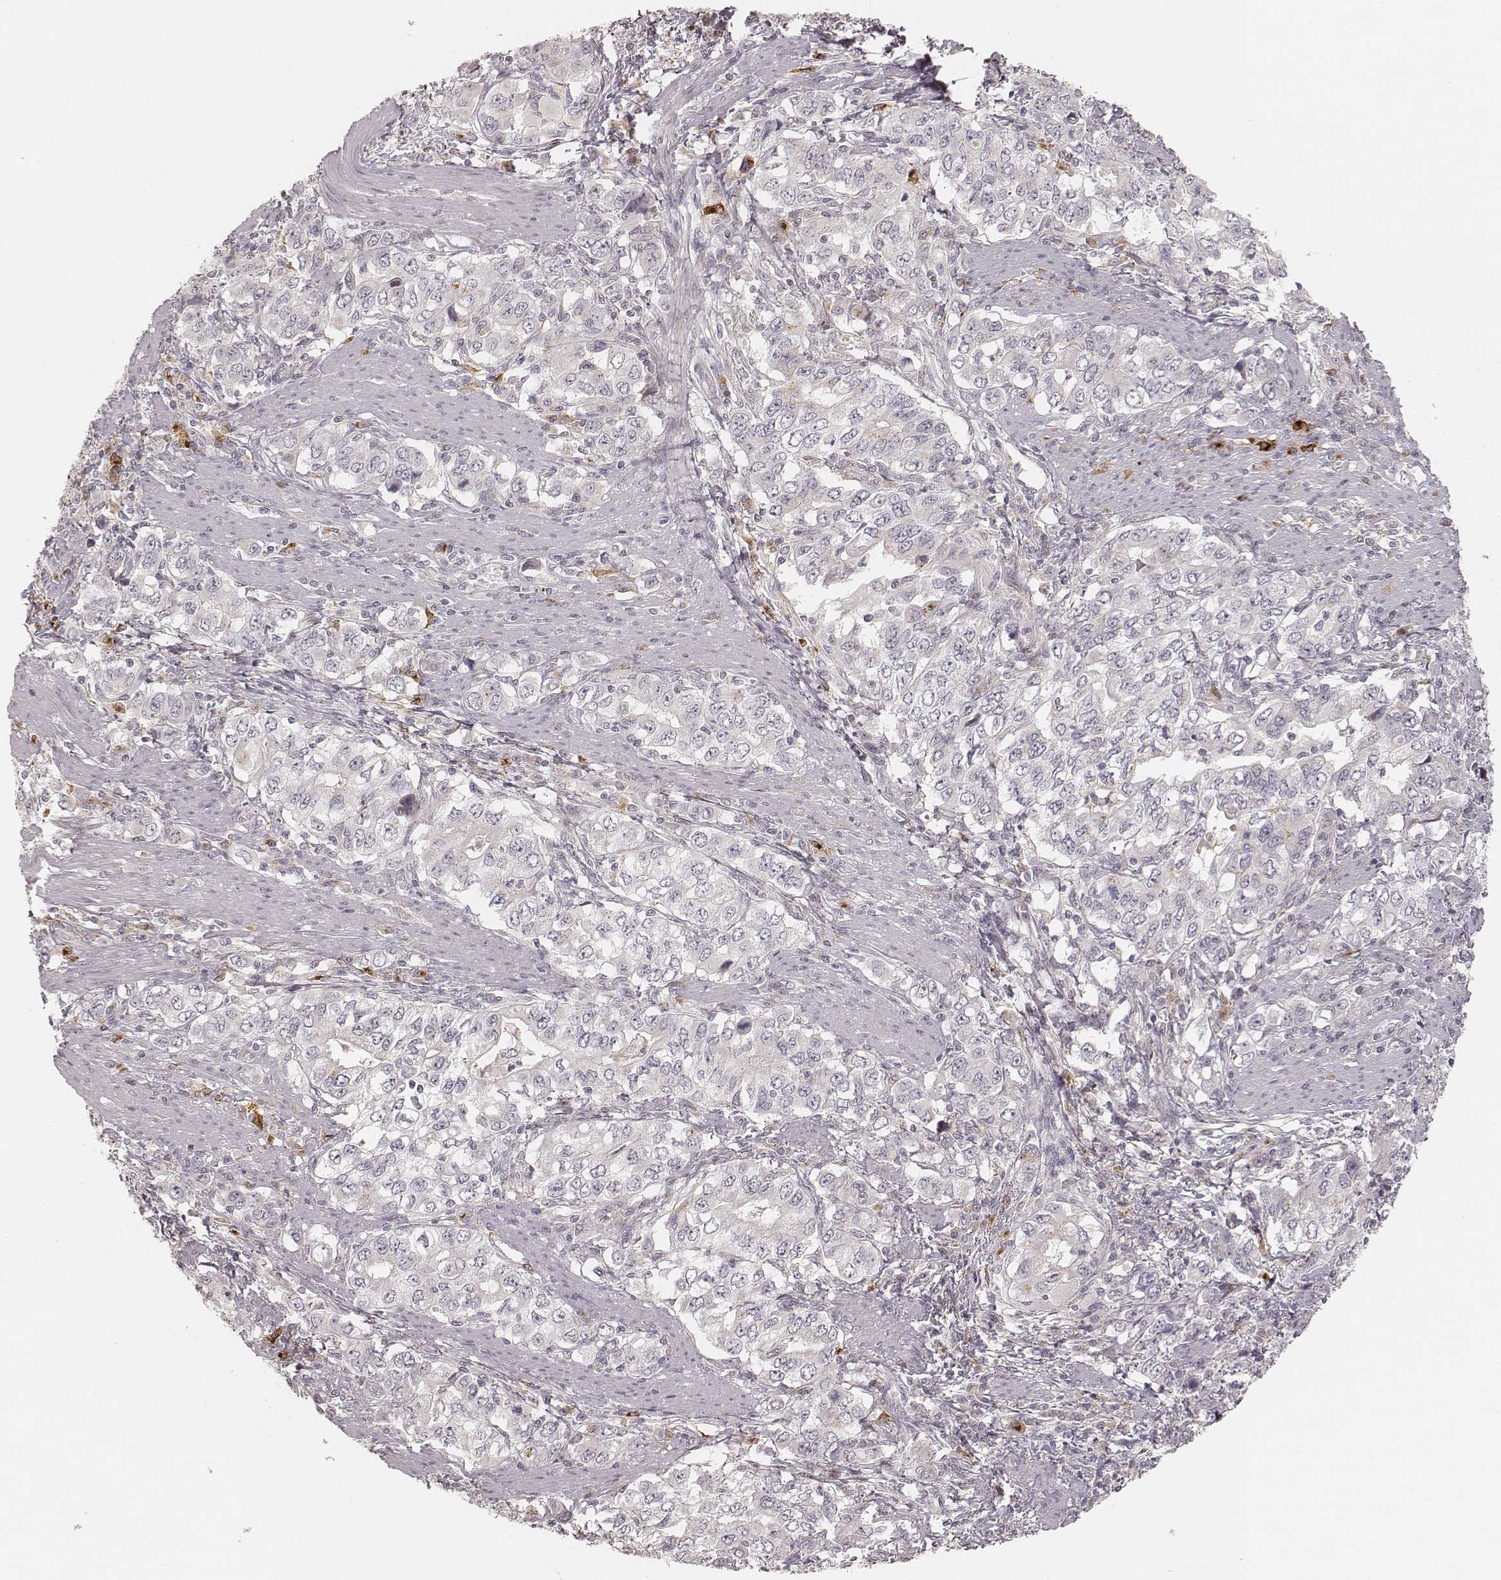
{"staining": {"intensity": "negative", "quantity": "none", "location": "none"}, "tissue": "stomach cancer", "cell_type": "Tumor cells", "image_type": "cancer", "snomed": [{"axis": "morphology", "description": "Adenocarcinoma, NOS"}, {"axis": "topography", "description": "Stomach, lower"}], "caption": "Immunohistochemistry micrograph of neoplastic tissue: human stomach cancer (adenocarcinoma) stained with DAB (3,3'-diaminobenzidine) displays no significant protein staining in tumor cells.", "gene": "GORASP2", "patient": {"sex": "female", "age": 72}}